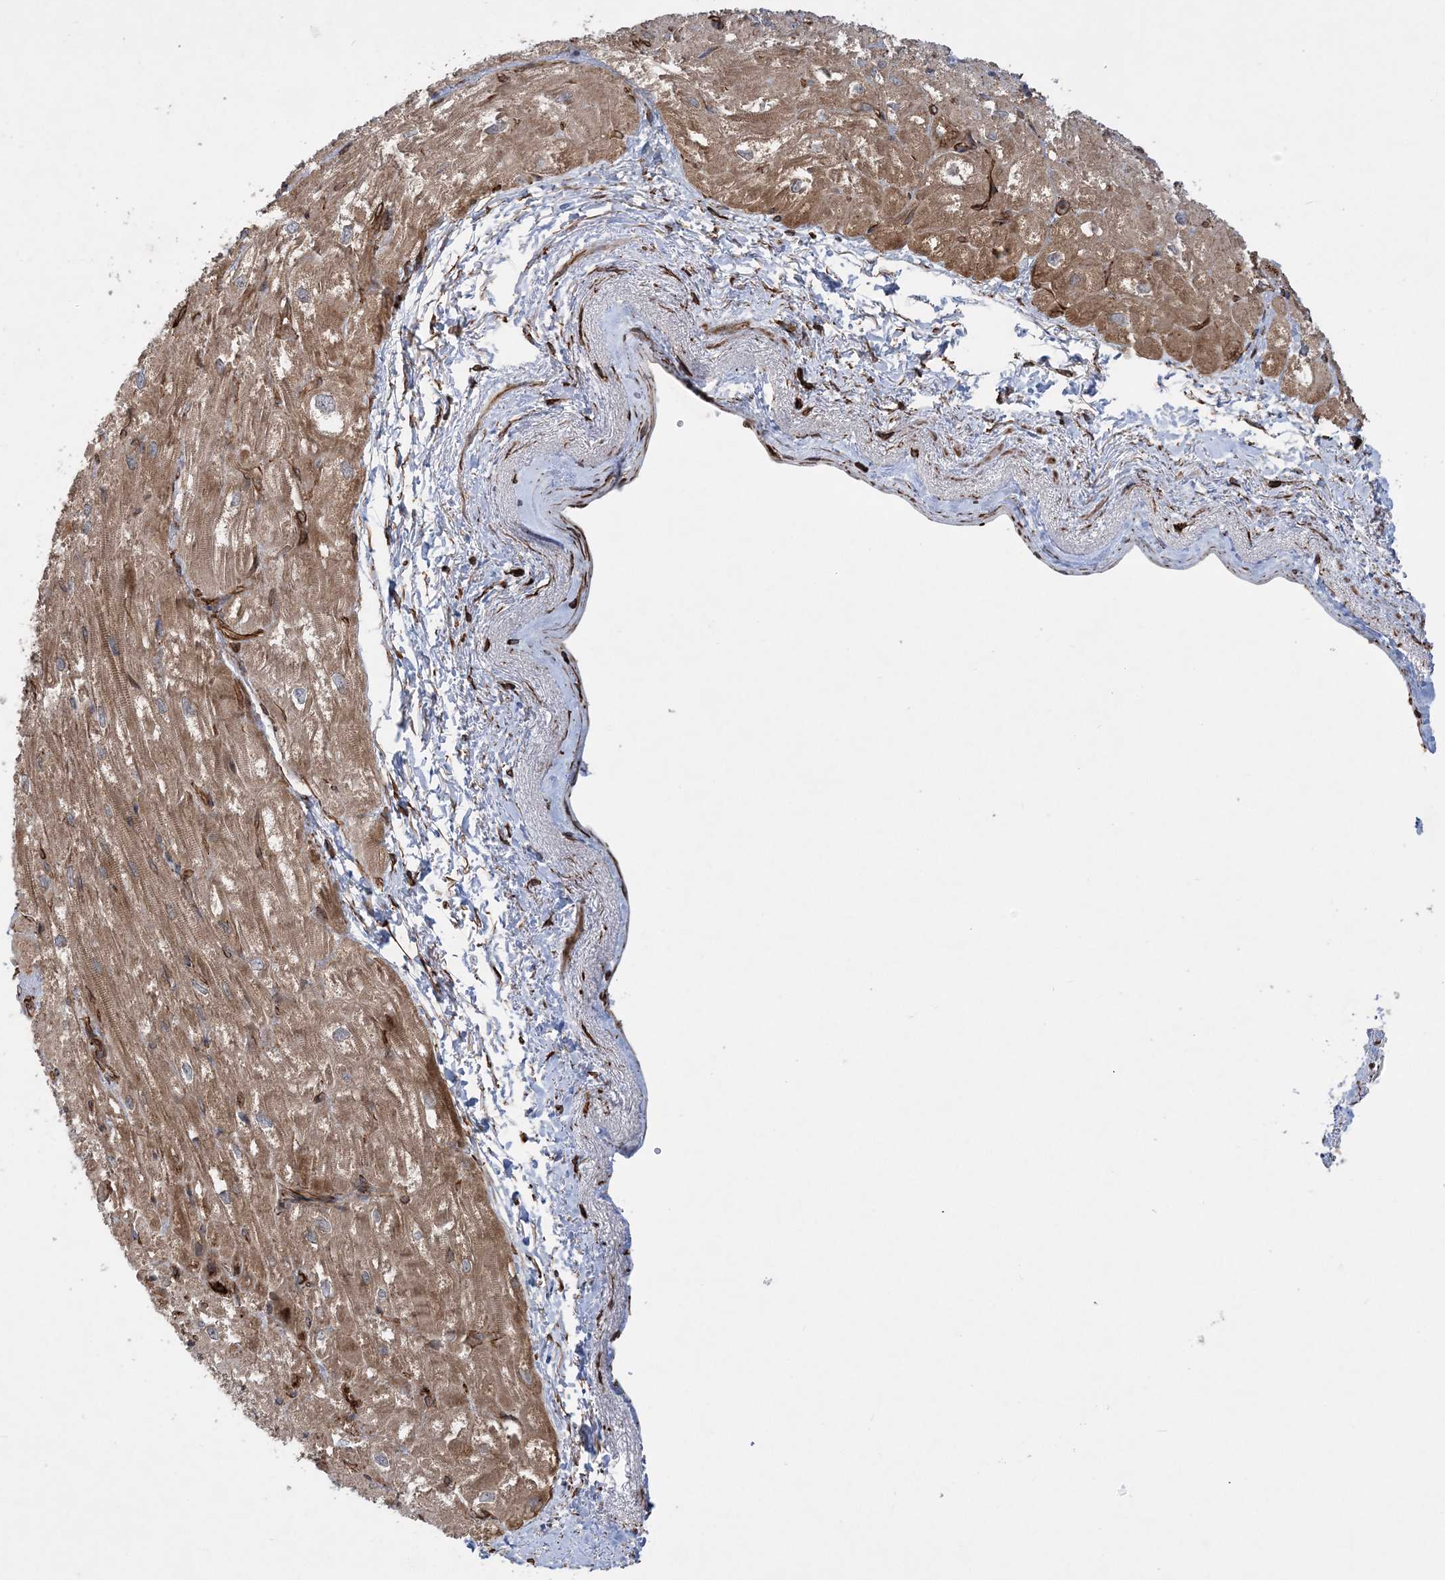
{"staining": {"intensity": "moderate", "quantity": ">75%", "location": "cytoplasmic/membranous"}, "tissue": "heart muscle", "cell_type": "Cardiomyocytes", "image_type": "normal", "snomed": [{"axis": "morphology", "description": "Normal tissue, NOS"}, {"axis": "topography", "description": "Heart"}], "caption": "Heart muscle stained with immunohistochemistry exhibits moderate cytoplasmic/membranous staining in about >75% of cardiomyocytes.", "gene": "FAM114A2", "patient": {"sex": "male", "age": 50}}